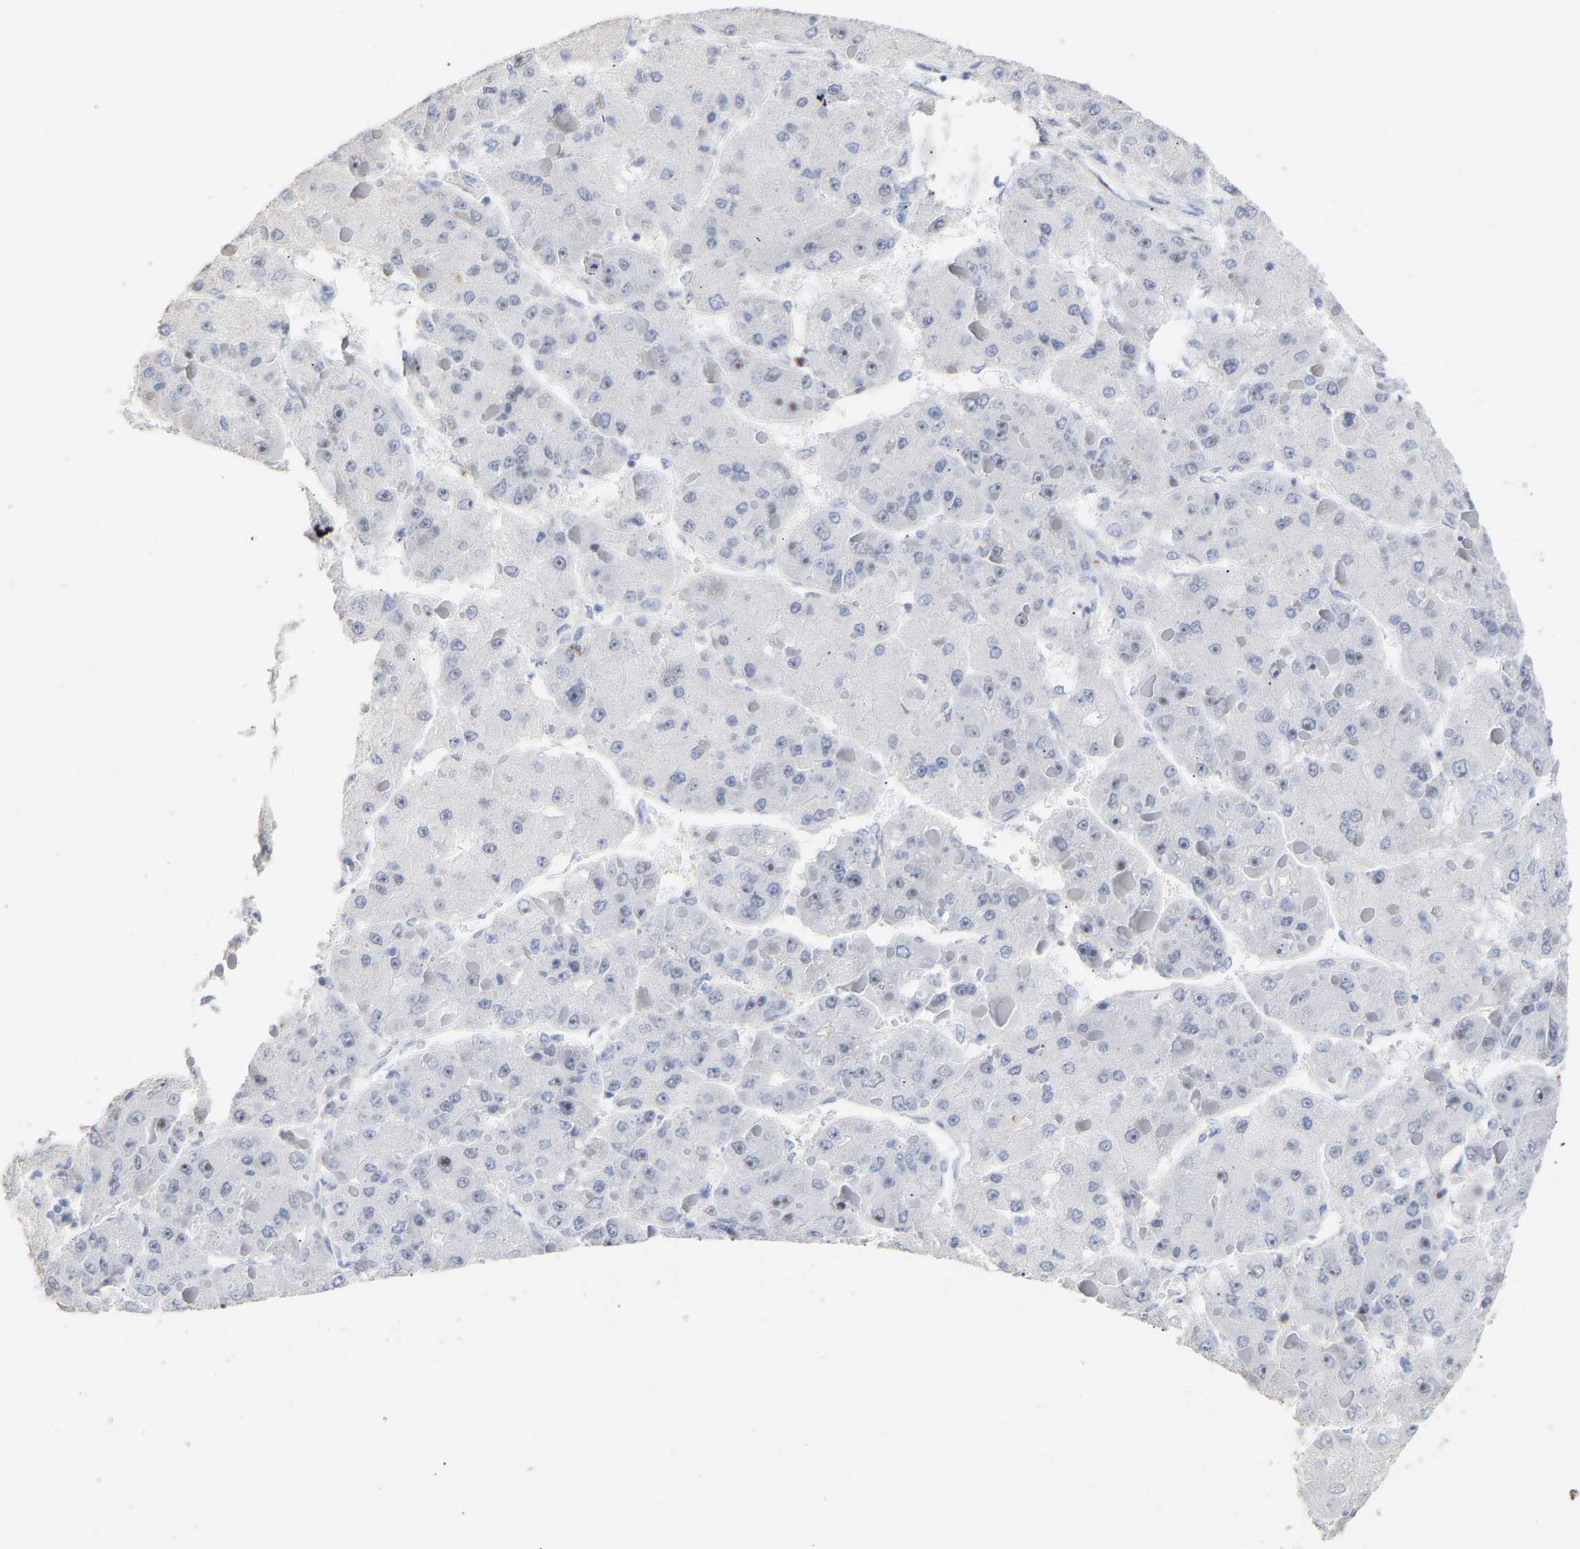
{"staining": {"intensity": "negative", "quantity": "none", "location": "none"}, "tissue": "liver cancer", "cell_type": "Tumor cells", "image_type": "cancer", "snomed": [{"axis": "morphology", "description": "Carcinoma, Hepatocellular, NOS"}, {"axis": "topography", "description": "Liver"}], "caption": "Tumor cells show no significant expression in liver cancer (hepatocellular carcinoma). (Immunohistochemistry, brightfield microscopy, high magnification).", "gene": "AMPH", "patient": {"sex": "female", "age": 73}}